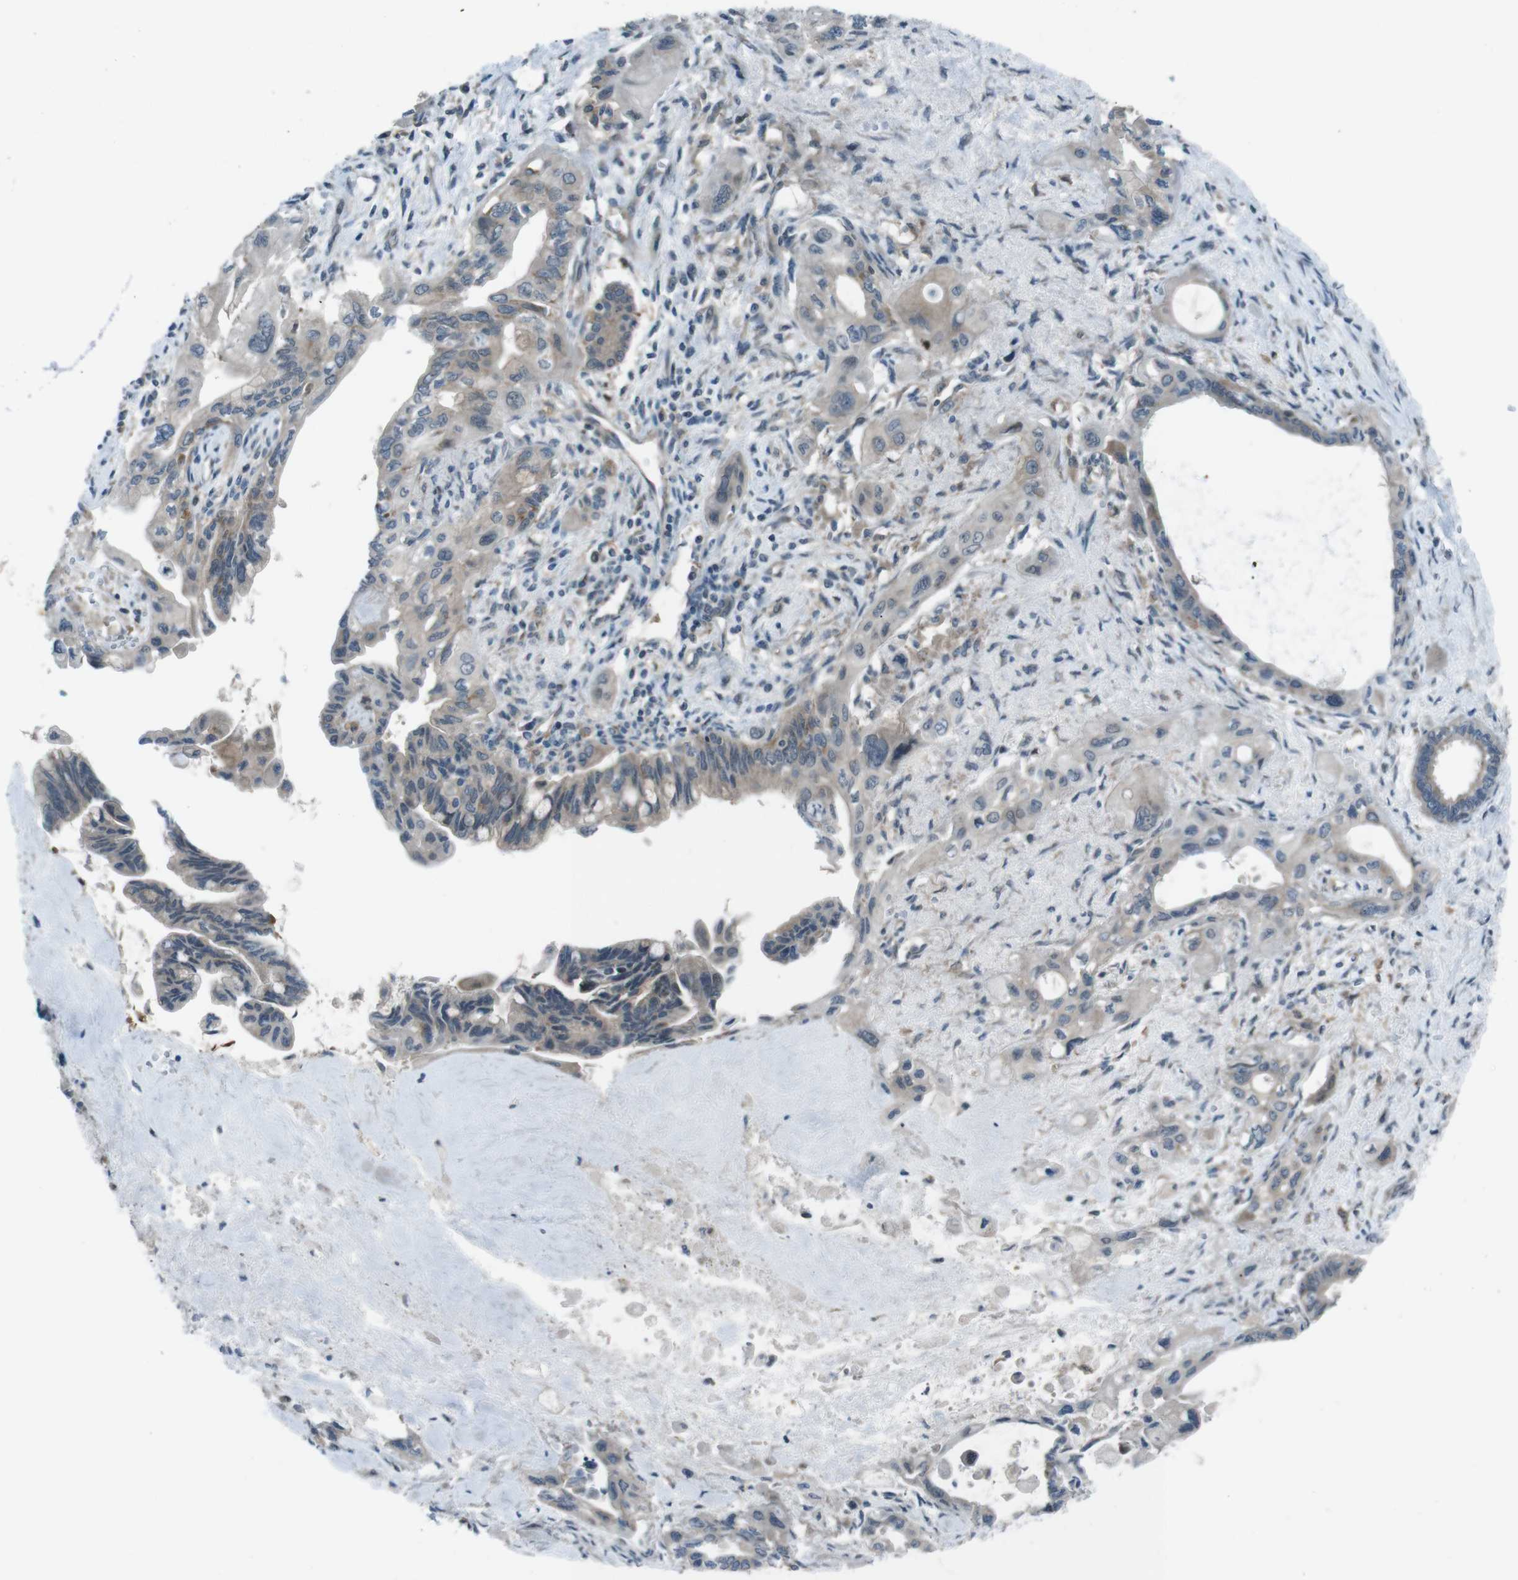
{"staining": {"intensity": "weak", "quantity": "<25%", "location": "cytoplasmic/membranous"}, "tissue": "pancreatic cancer", "cell_type": "Tumor cells", "image_type": "cancer", "snomed": [{"axis": "morphology", "description": "Adenocarcinoma, NOS"}, {"axis": "topography", "description": "Pancreas"}], "caption": "Micrograph shows no significant protein expression in tumor cells of pancreatic cancer (adenocarcinoma).", "gene": "SLC27A4", "patient": {"sex": "male", "age": 73}}